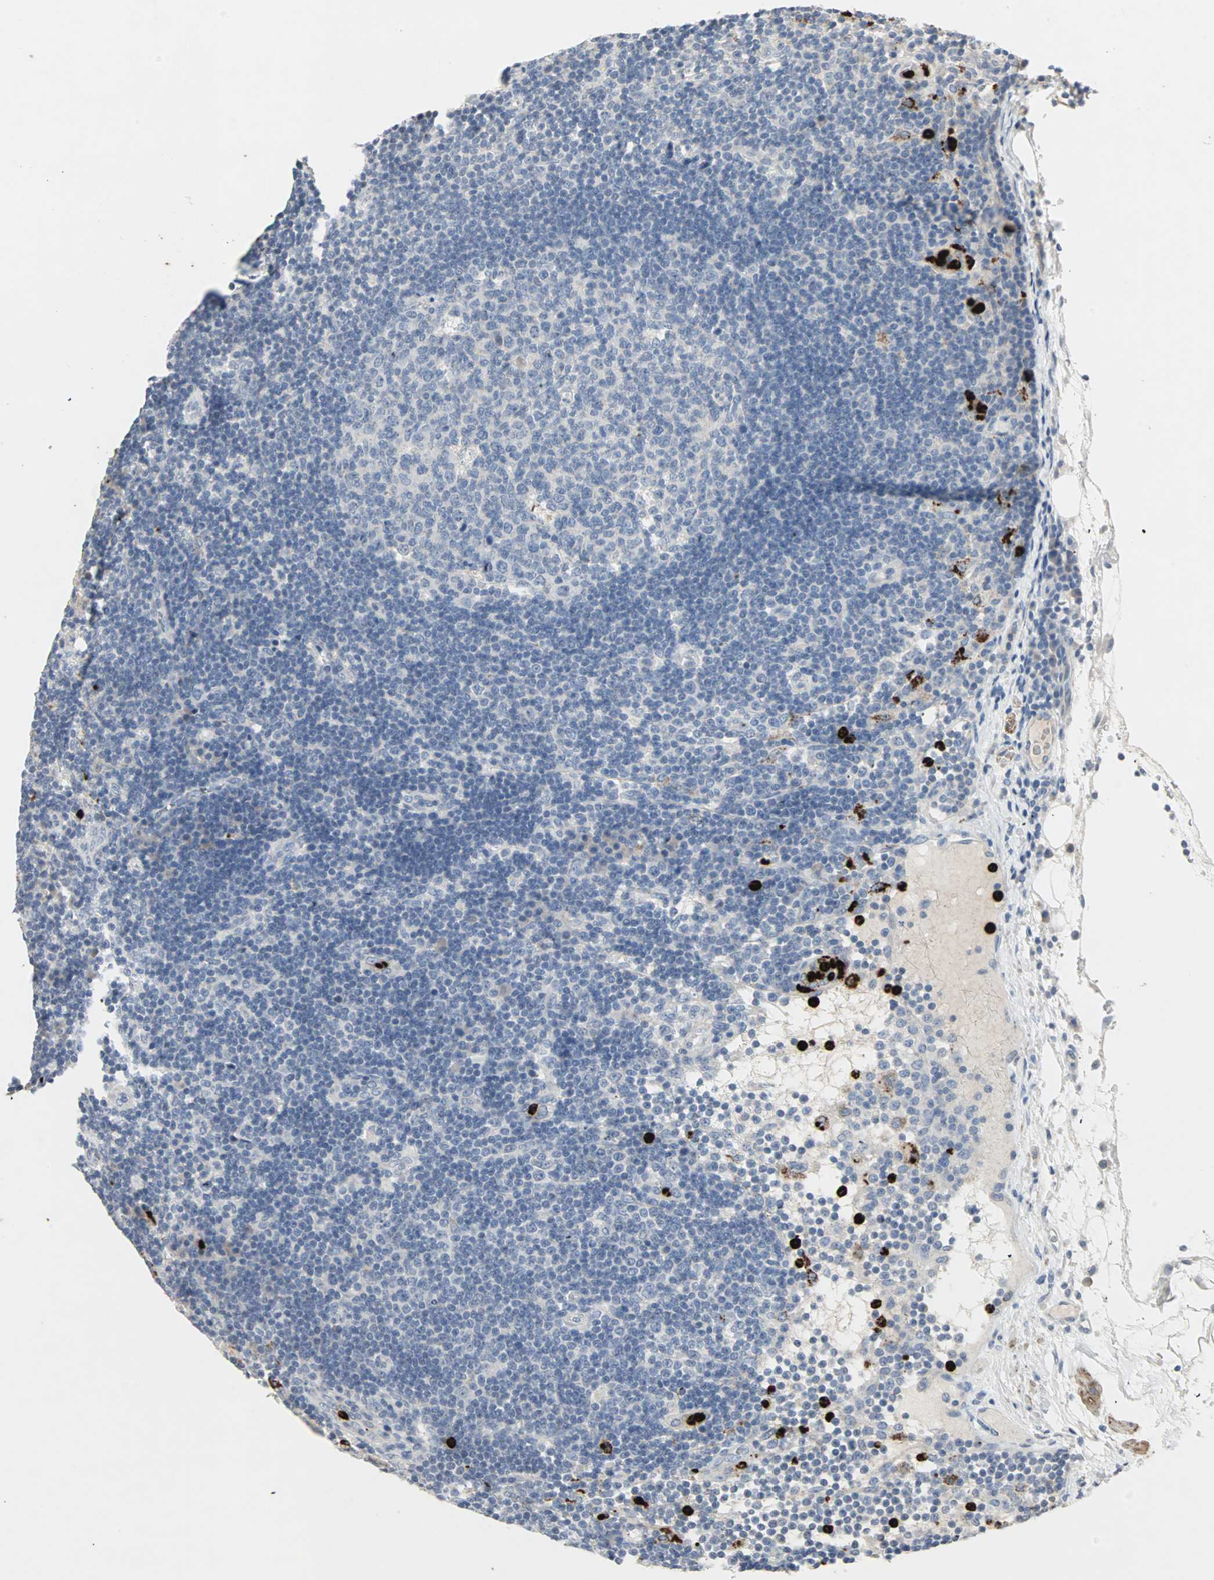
{"staining": {"intensity": "negative", "quantity": "none", "location": "none"}, "tissue": "lymph node", "cell_type": "Germinal center cells", "image_type": "normal", "snomed": [{"axis": "morphology", "description": "Normal tissue, NOS"}, {"axis": "morphology", "description": "Squamous cell carcinoma, metastatic, NOS"}, {"axis": "topography", "description": "Lymph node"}], "caption": "High magnification brightfield microscopy of benign lymph node stained with DAB (3,3'-diaminobenzidine) (brown) and counterstained with hematoxylin (blue): germinal center cells show no significant positivity.", "gene": "CEACAM6", "patient": {"sex": "female", "age": 53}}